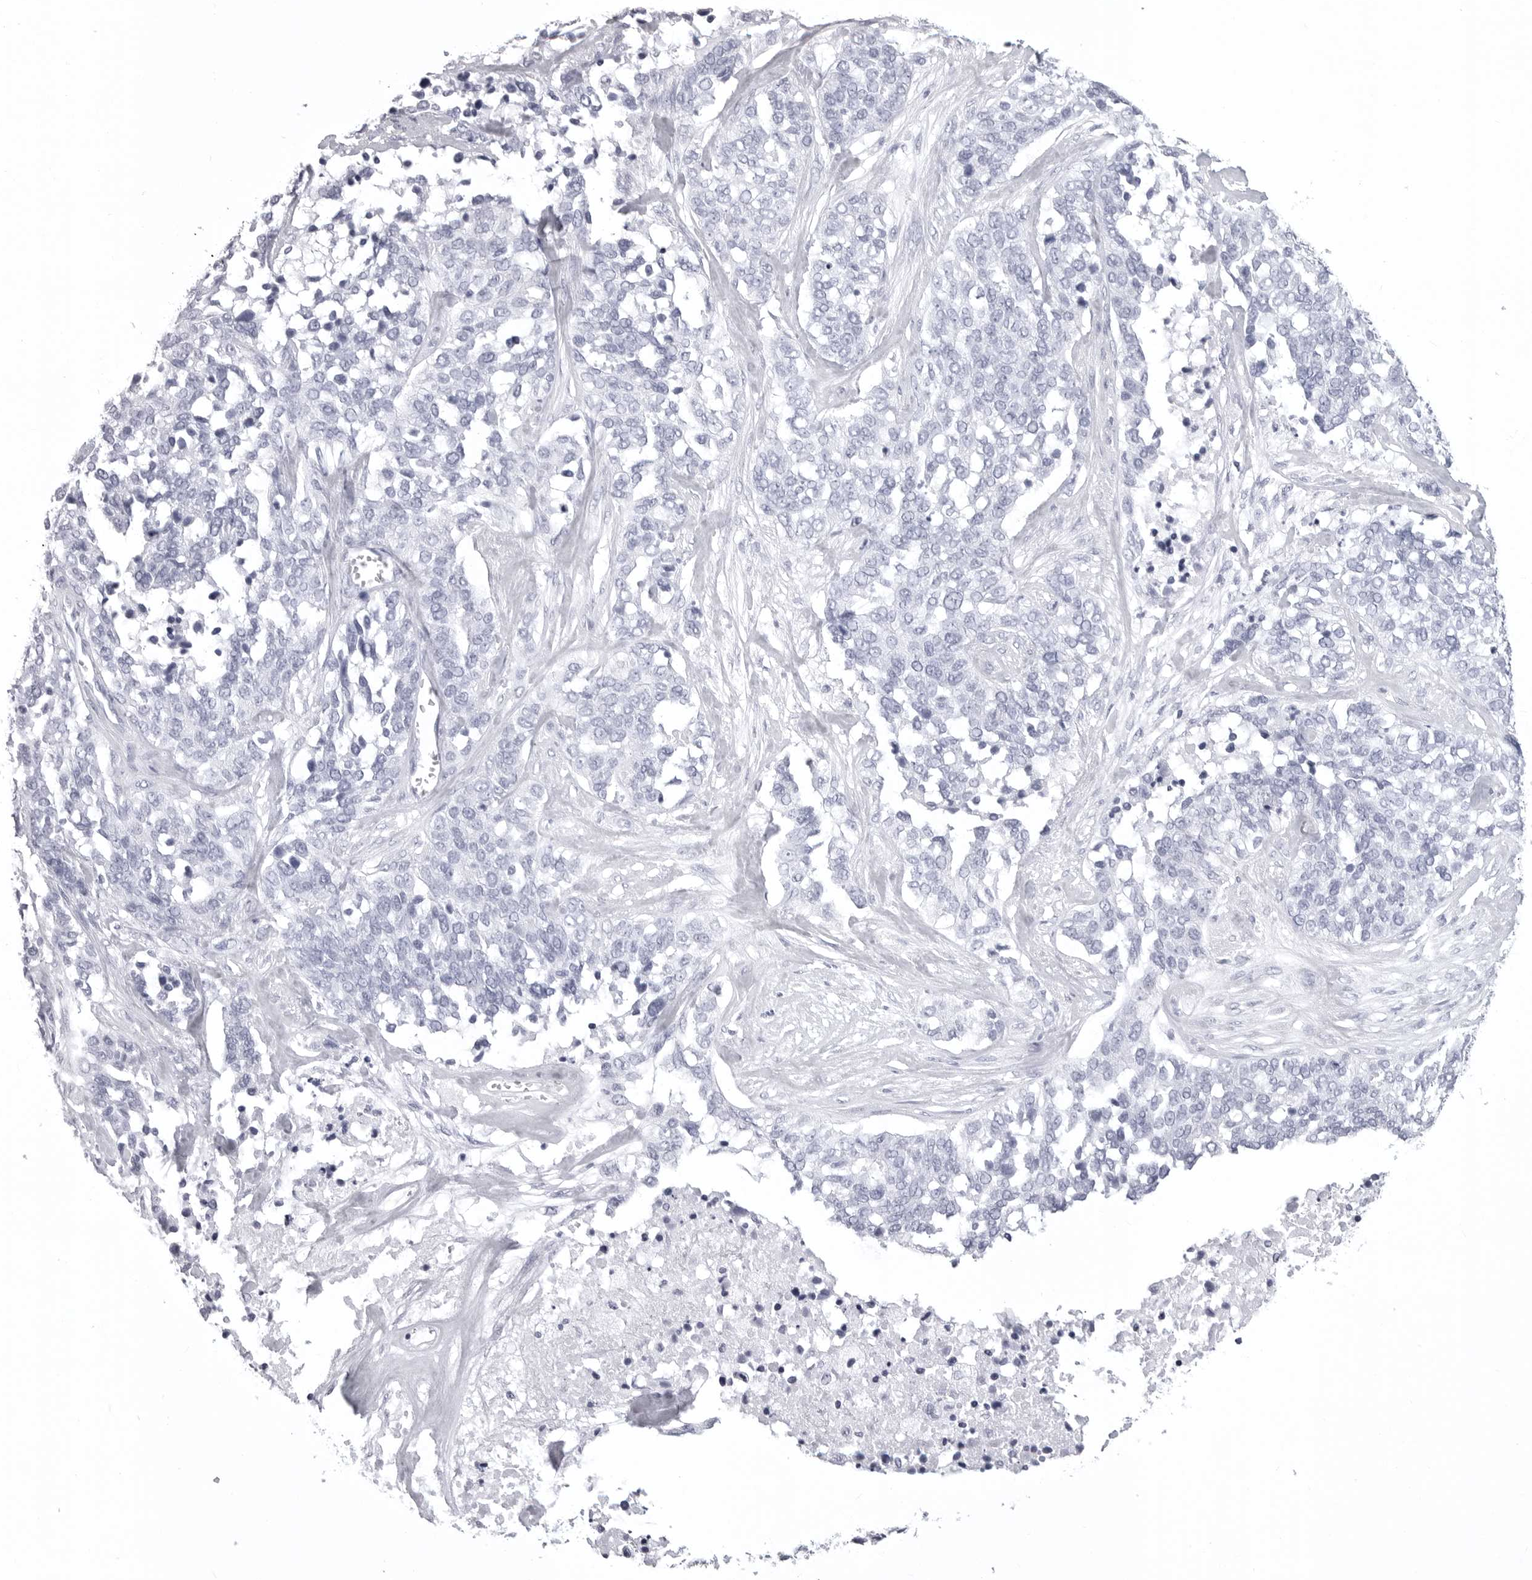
{"staining": {"intensity": "negative", "quantity": "none", "location": "none"}, "tissue": "ovarian cancer", "cell_type": "Tumor cells", "image_type": "cancer", "snomed": [{"axis": "morphology", "description": "Cystadenocarcinoma, serous, NOS"}, {"axis": "topography", "description": "Ovary"}], "caption": "A high-resolution photomicrograph shows IHC staining of ovarian cancer, which displays no significant expression in tumor cells.", "gene": "LGALS4", "patient": {"sex": "female", "age": 44}}